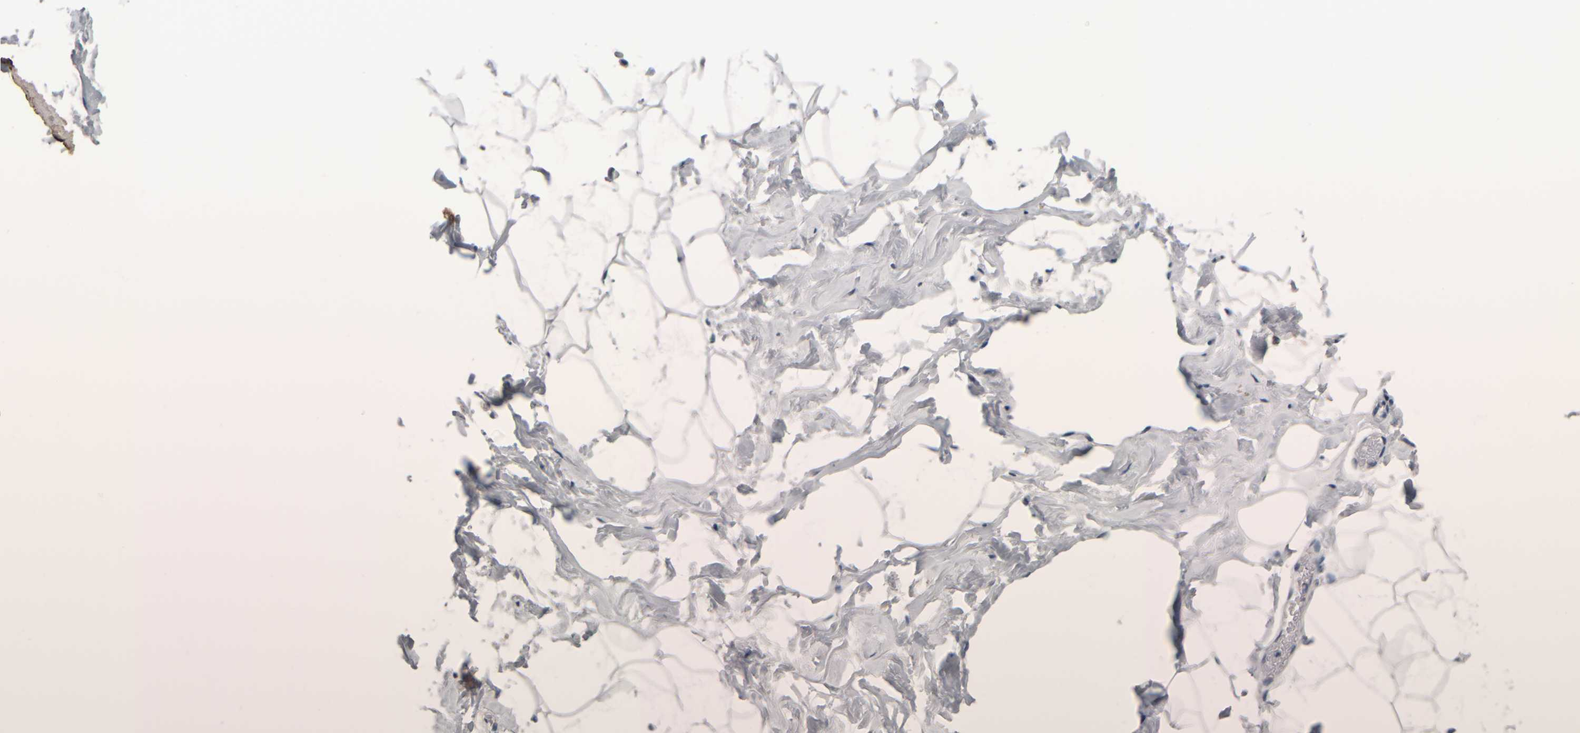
{"staining": {"intensity": "negative", "quantity": "none", "location": "none"}, "tissue": "adipose tissue", "cell_type": "Adipocytes", "image_type": "normal", "snomed": [{"axis": "morphology", "description": "Normal tissue, NOS"}, {"axis": "morphology", "description": "Fibrosis, NOS"}, {"axis": "topography", "description": "Breast"}, {"axis": "topography", "description": "Adipose tissue"}], "caption": "Immunohistochemistry (IHC) of benign human adipose tissue demonstrates no expression in adipocytes. (DAB immunohistochemistry (IHC), high magnification).", "gene": "CAVIN4", "patient": {"sex": "female", "age": 39}}